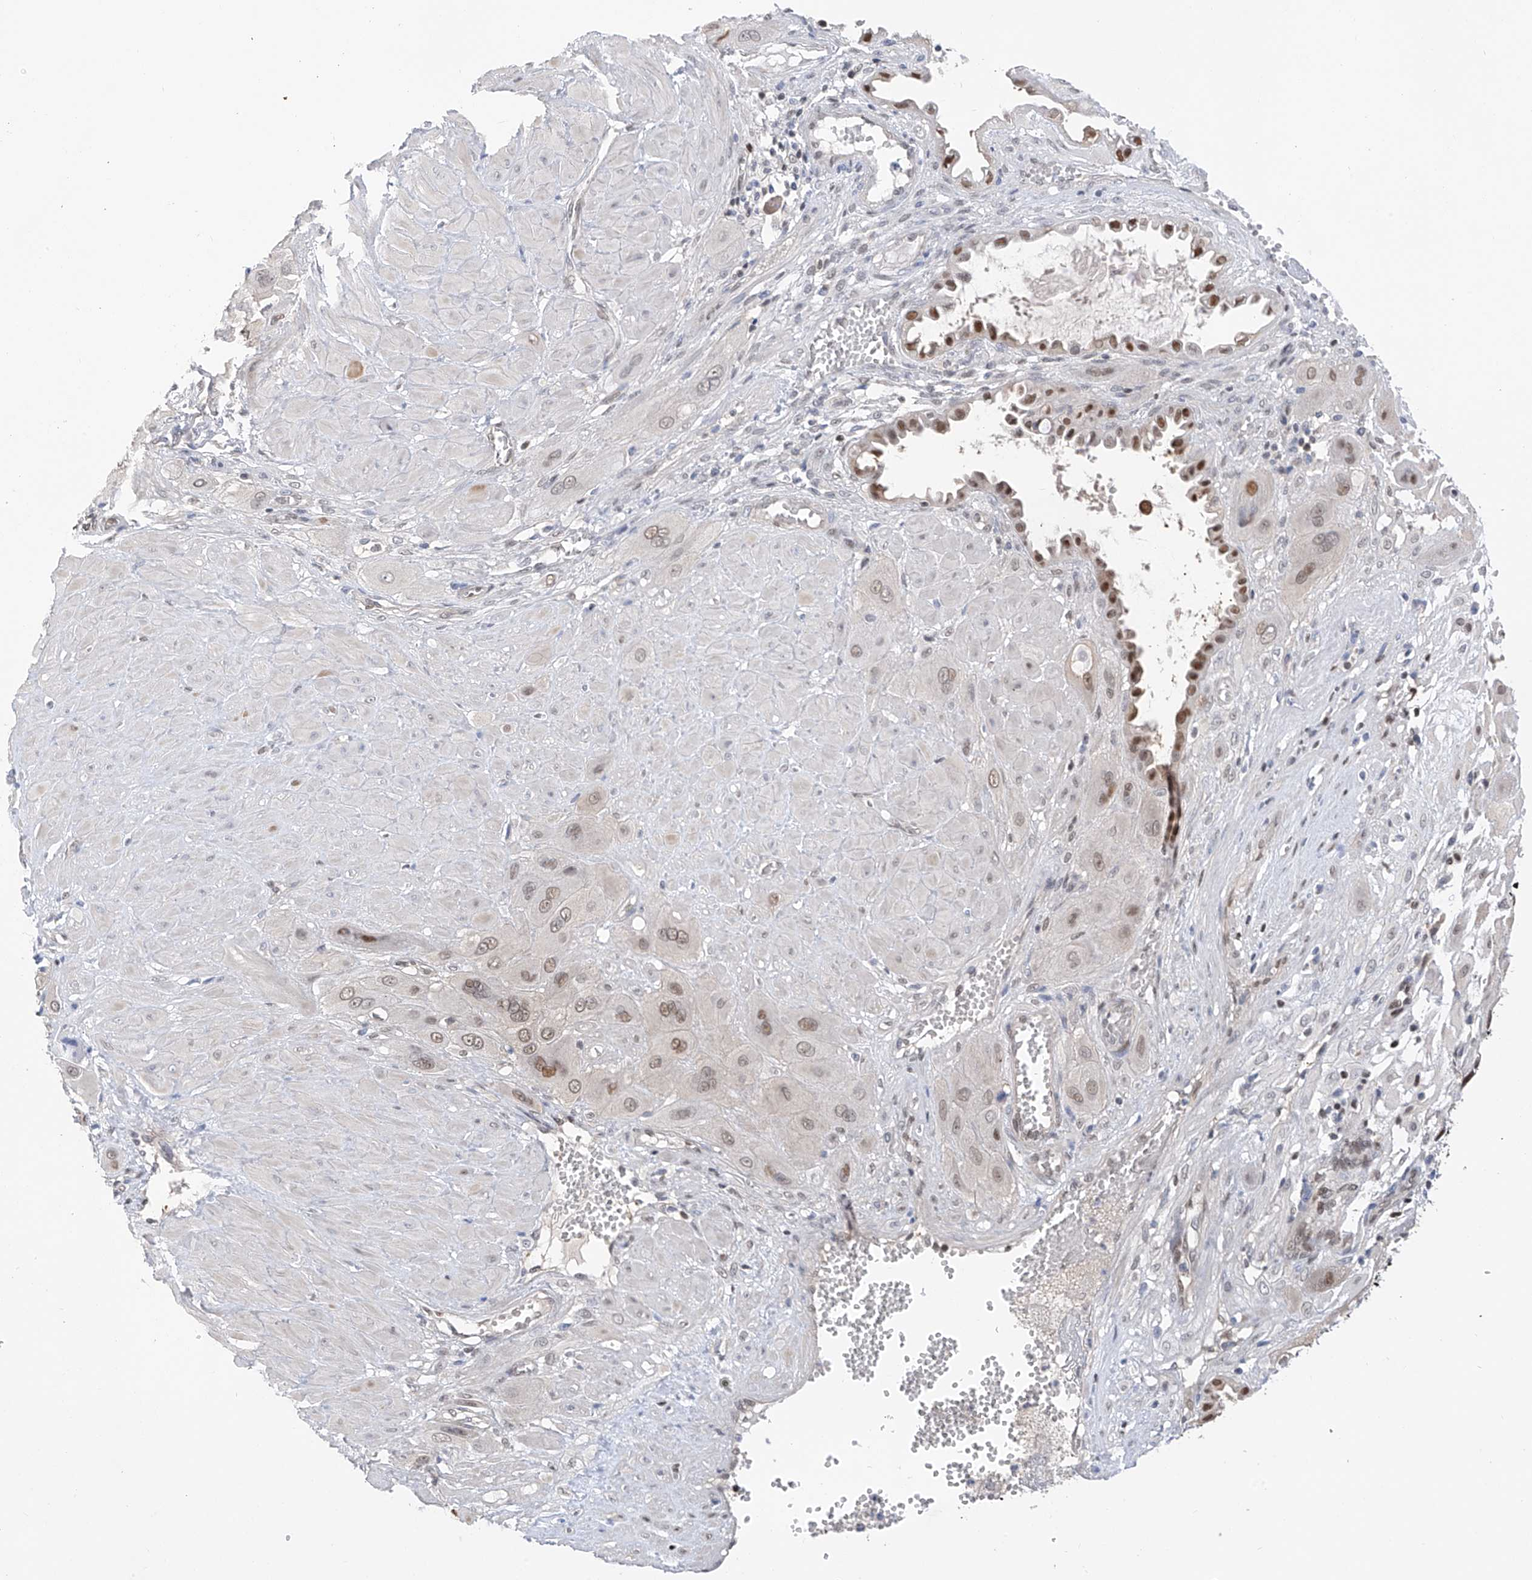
{"staining": {"intensity": "weak", "quantity": "25%-75%", "location": "nuclear"}, "tissue": "cervical cancer", "cell_type": "Tumor cells", "image_type": "cancer", "snomed": [{"axis": "morphology", "description": "Squamous cell carcinoma, NOS"}, {"axis": "topography", "description": "Cervix"}], "caption": "A brown stain shows weak nuclear expression of a protein in cervical cancer tumor cells. (IHC, brightfield microscopy, high magnification).", "gene": "PMM1", "patient": {"sex": "female", "age": 34}}